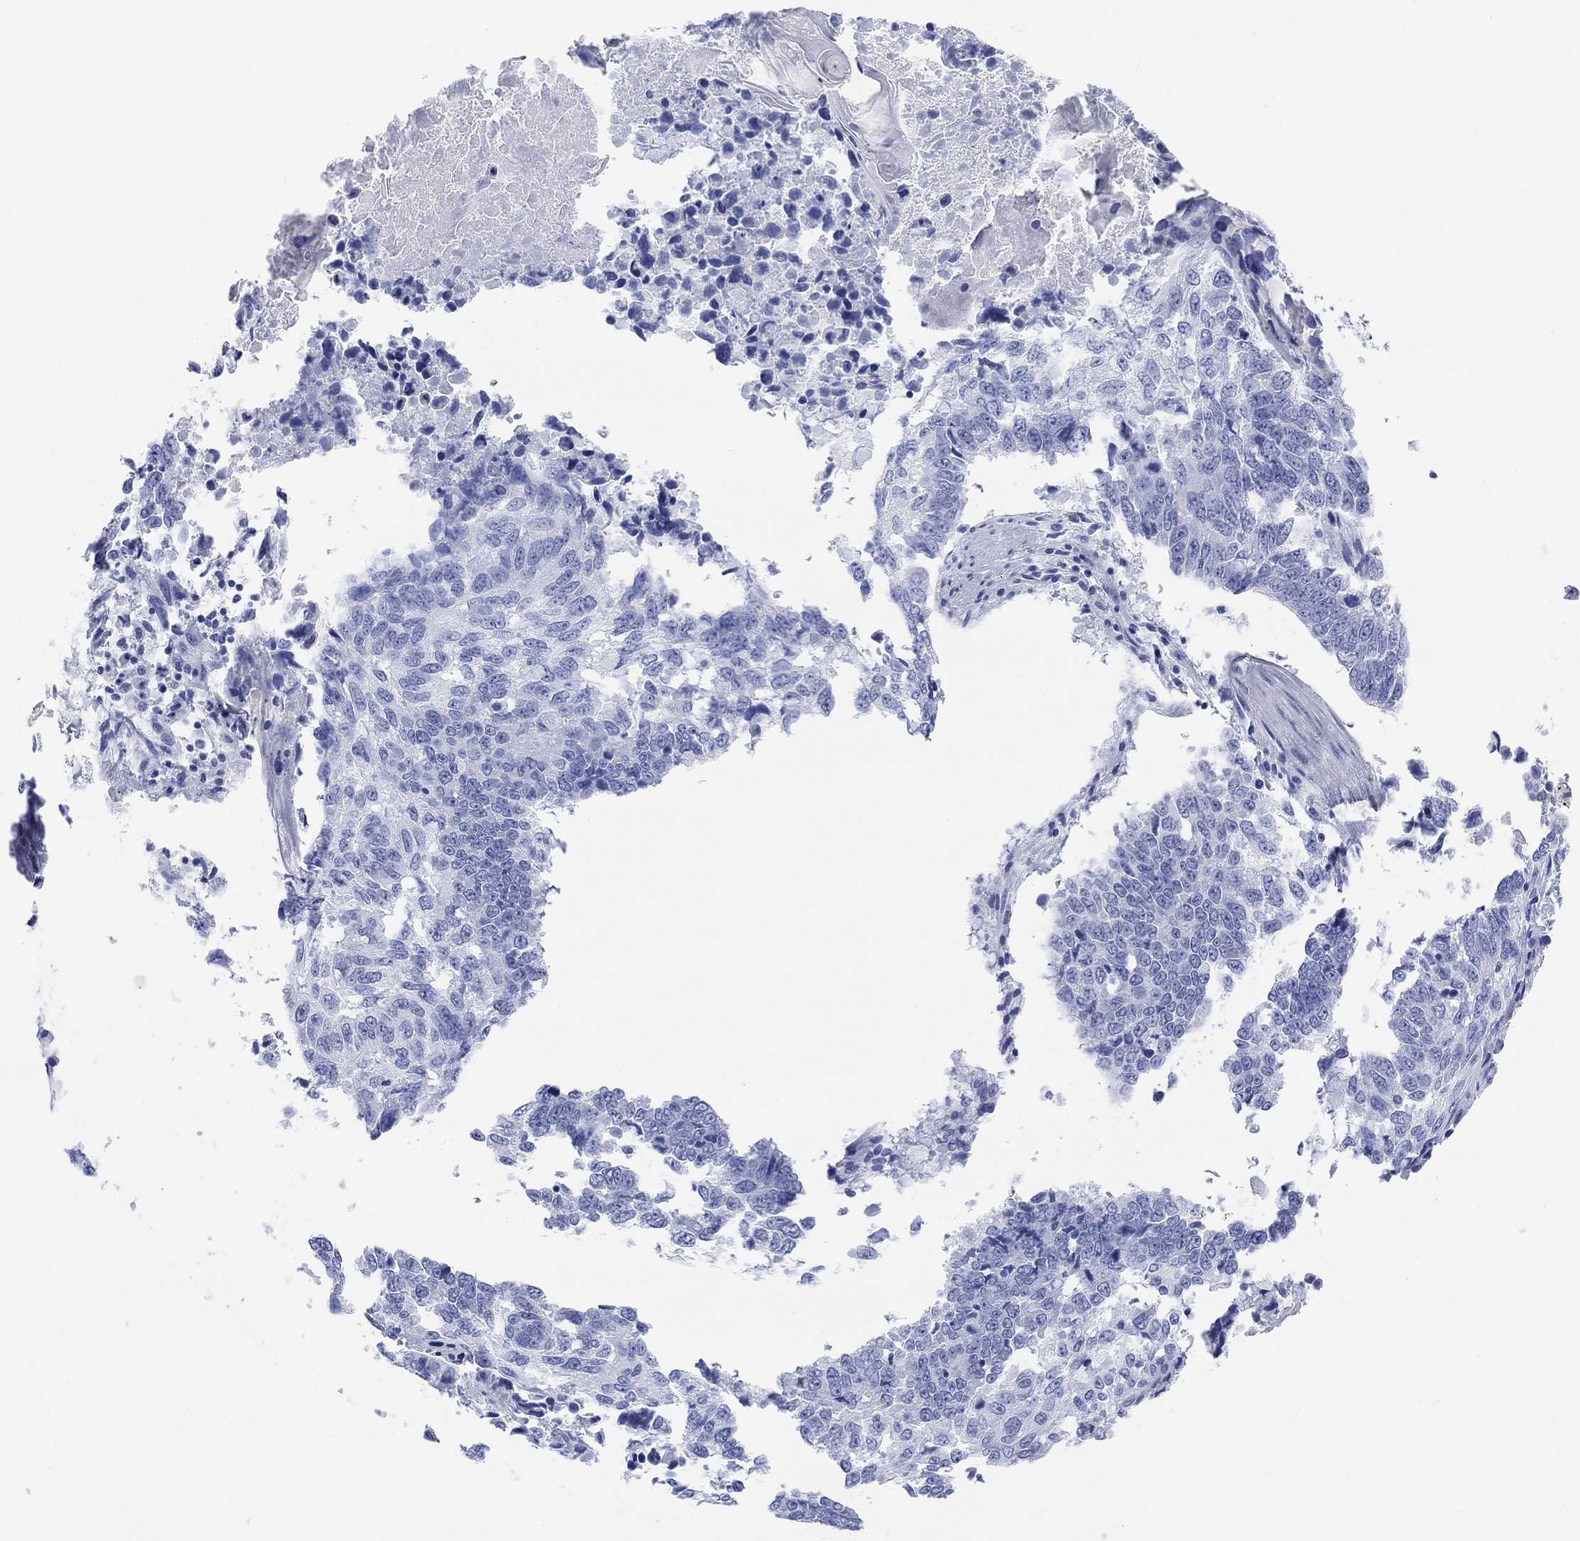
{"staining": {"intensity": "negative", "quantity": "none", "location": "none"}, "tissue": "lung cancer", "cell_type": "Tumor cells", "image_type": "cancer", "snomed": [{"axis": "morphology", "description": "Squamous cell carcinoma, NOS"}, {"axis": "topography", "description": "Lung"}], "caption": "Tumor cells are negative for brown protein staining in squamous cell carcinoma (lung). Nuclei are stained in blue.", "gene": "XIRP2", "patient": {"sex": "male", "age": 73}}